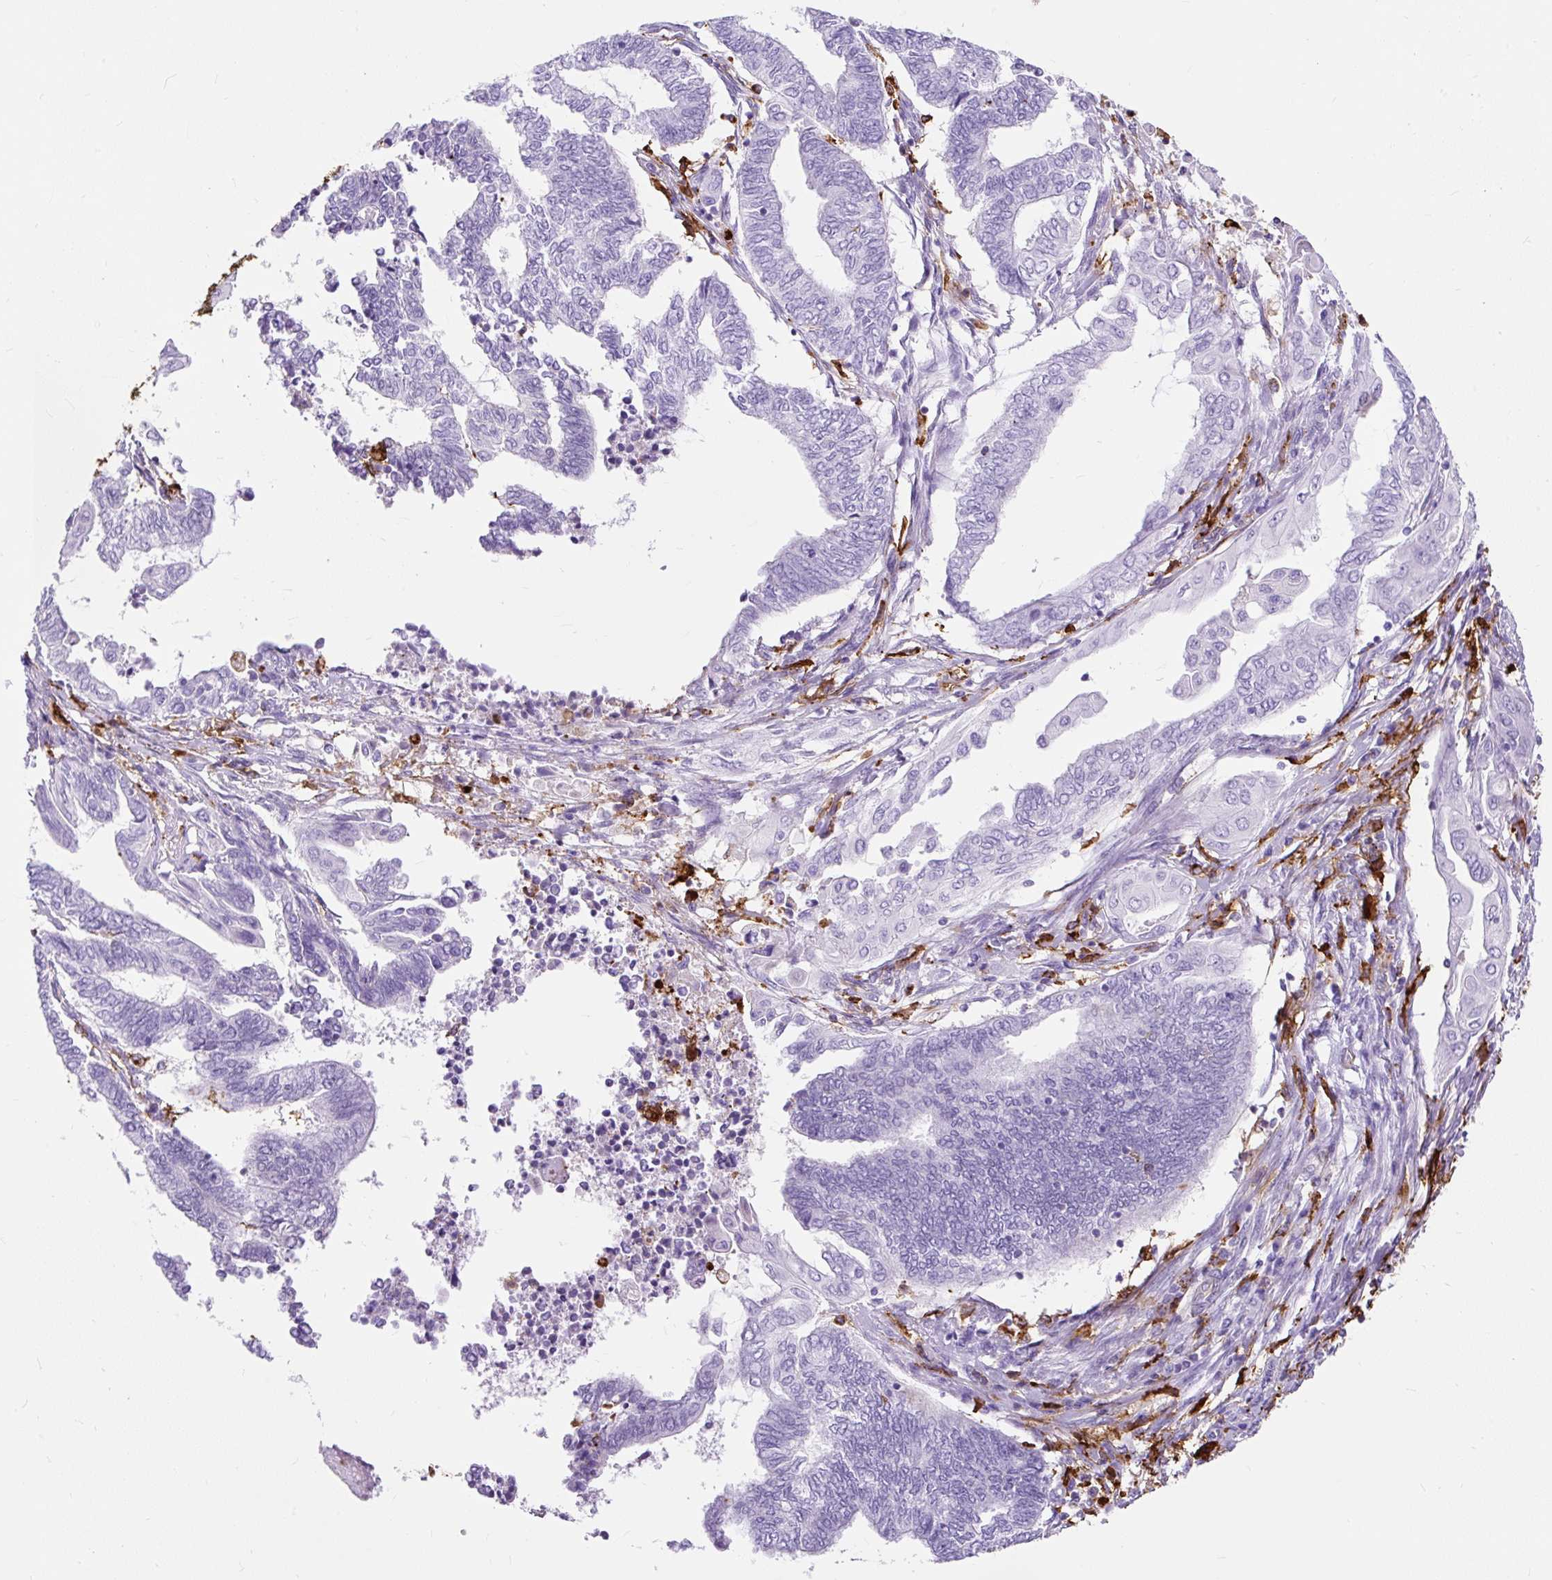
{"staining": {"intensity": "negative", "quantity": "none", "location": "none"}, "tissue": "endometrial cancer", "cell_type": "Tumor cells", "image_type": "cancer", "snomed": [{"axis": "morphology", "description": "Adenocarcinoma, NOS"}, {"axis": "topography", "description": "Uterus"}, {"axis": "topography", "description": "Endometrium"}], "caption": "IHC of human endometrial adenocarcinoma shows no staining in tumor cells.", "gene": "HLA-DRA", "patient": {"sex": "female", "age": 70}}